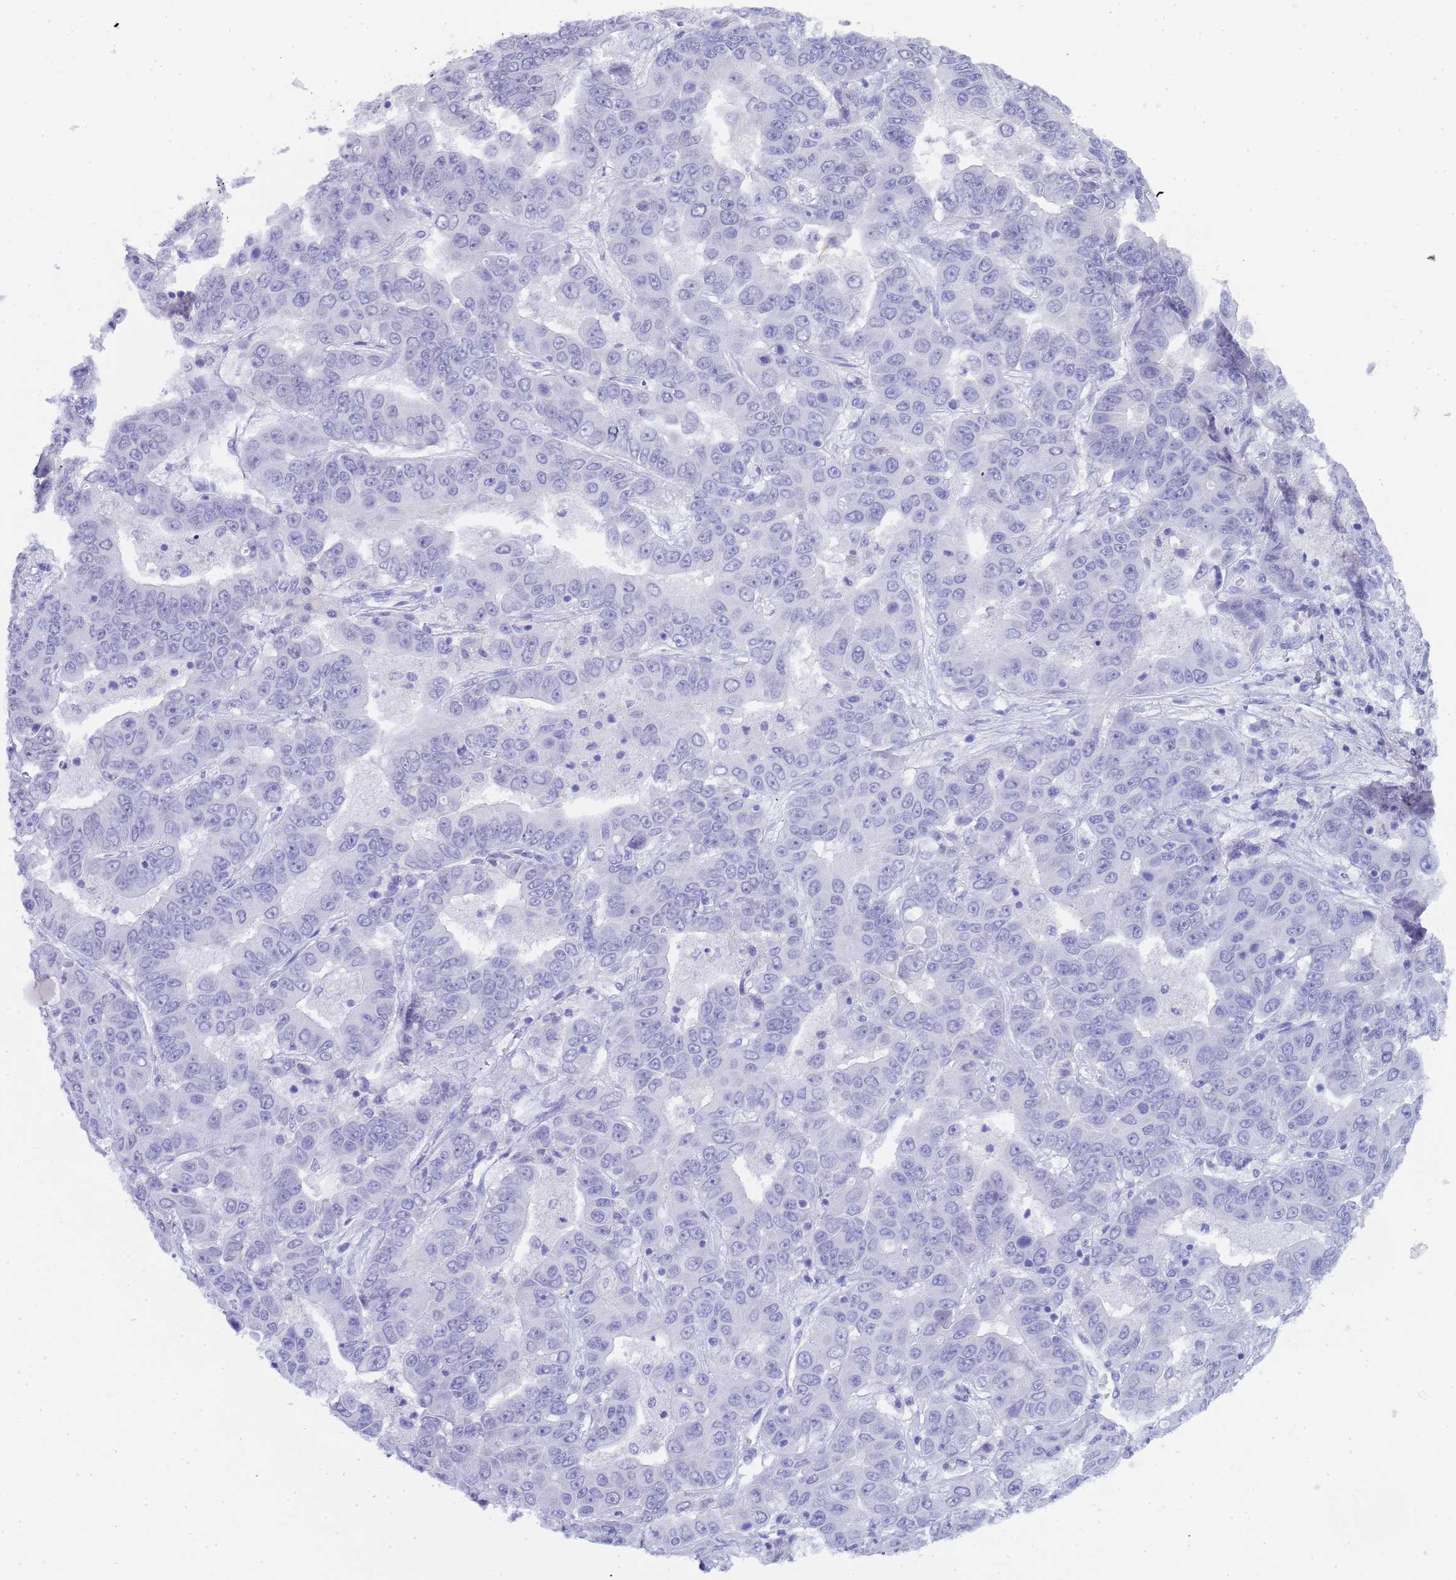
{"staining": {"intensity": "negative", "quantity": "none", "location": "none"}, "tissue": "liver cancer", "cell_type": "Tumor cells", "image_type": "cancer", "snomed": [{"axis": "morphology", "description": "Cholangiocarcinoma"}, {"axis": "topography", "description": "Liver"}], "caption": "Protein analysis of liver cancer demonstrates no significant expression in tumor cells.", "gene": "CTRC", "patient": {"sex": "female", "age": 52}}